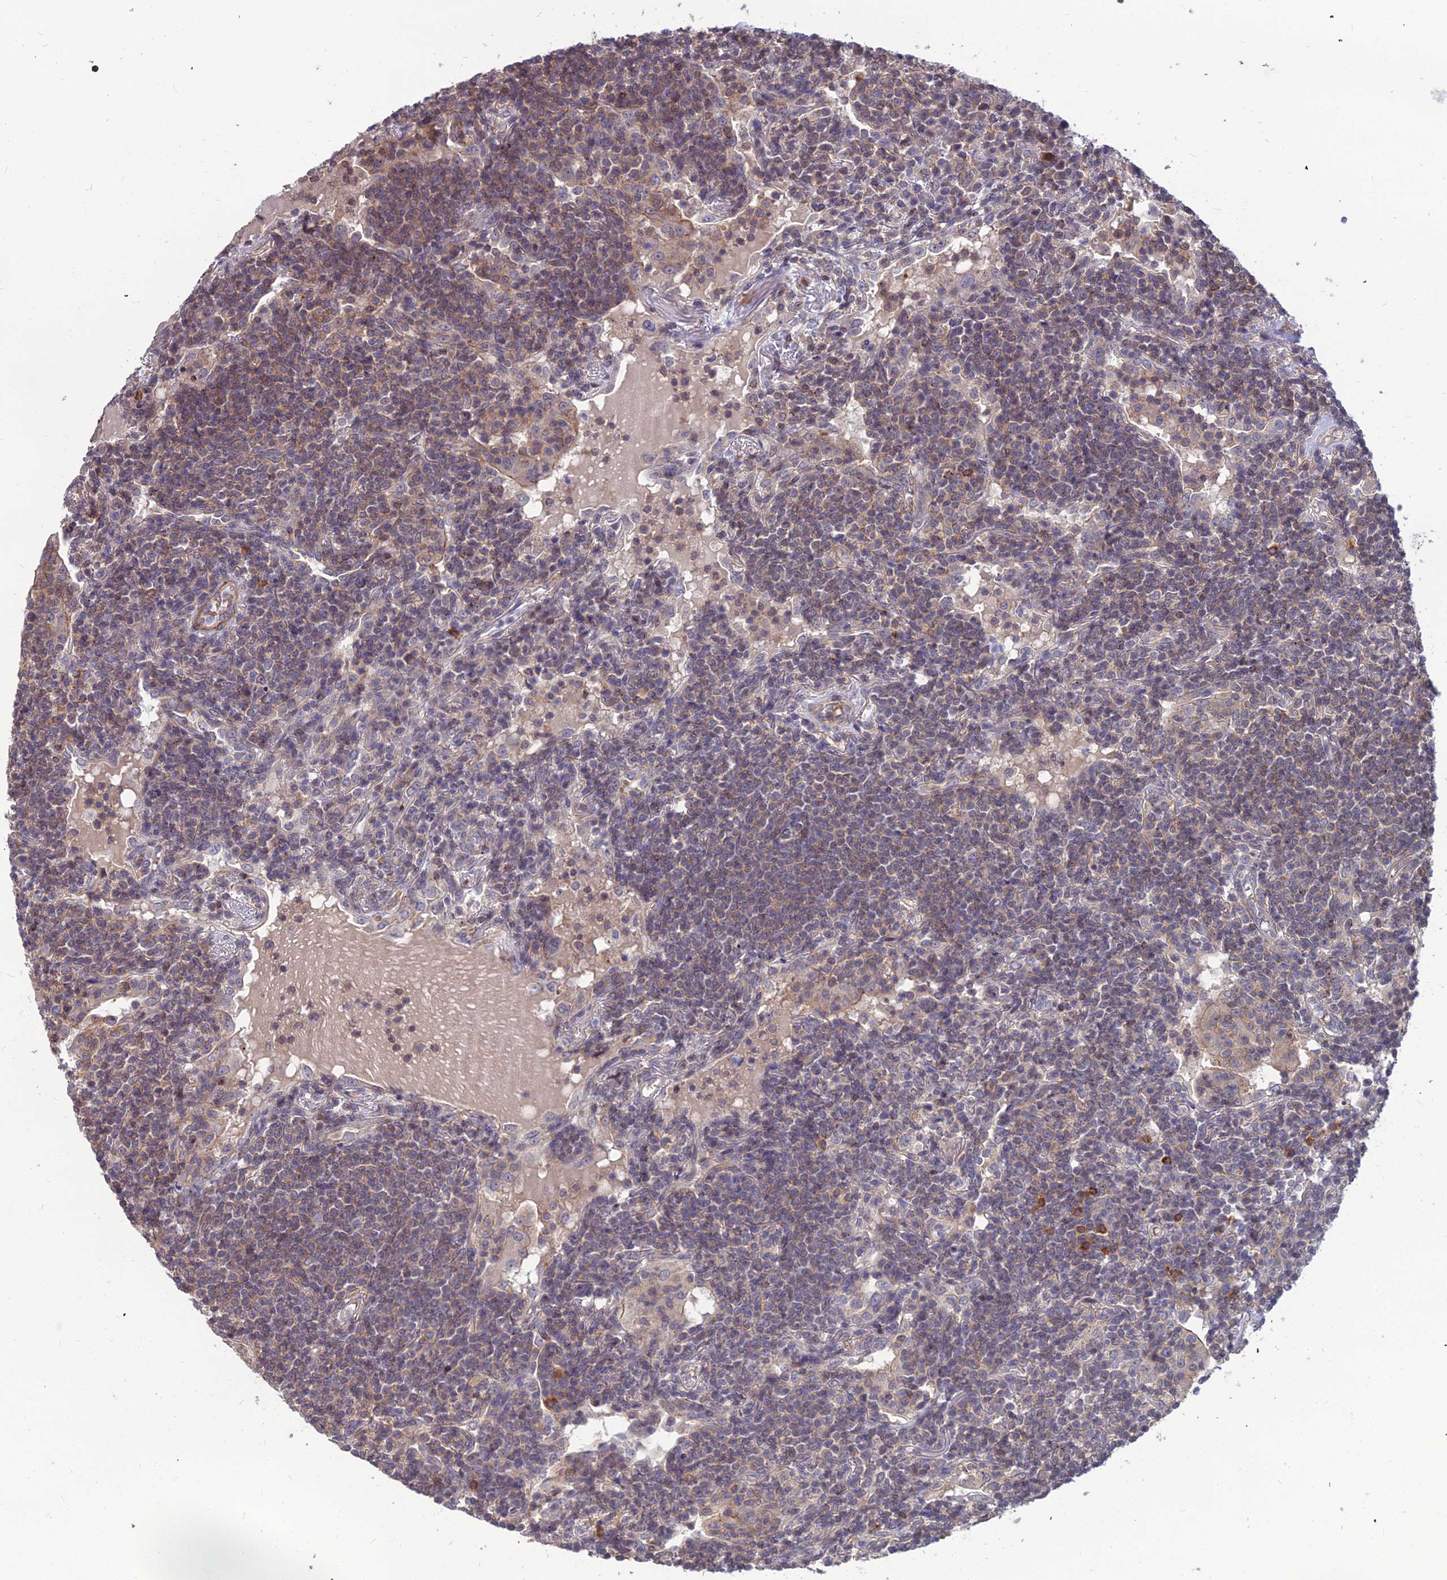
{"staining": {"intensity": "weak", "quantity": ">75%", "location": "cytoplasmic/membranous"}, "tissue": "lymphoma", "cell_type": "Tumor cells", "image_type": "cancer", "snomed": [{"axis": "morphology", "description": "Malignant lymphoma, non-Hodgkin's type, Low grade"}, {"axis": "topography", "description": "Lung"}], "caption": "Protein expression analysis of human lymphoma reveals weak cytoplasmic/membranous staining in approximately >75% of tumor cells.", "gene": "OPA3", "patient": {"sex": "female", "age": 71}}